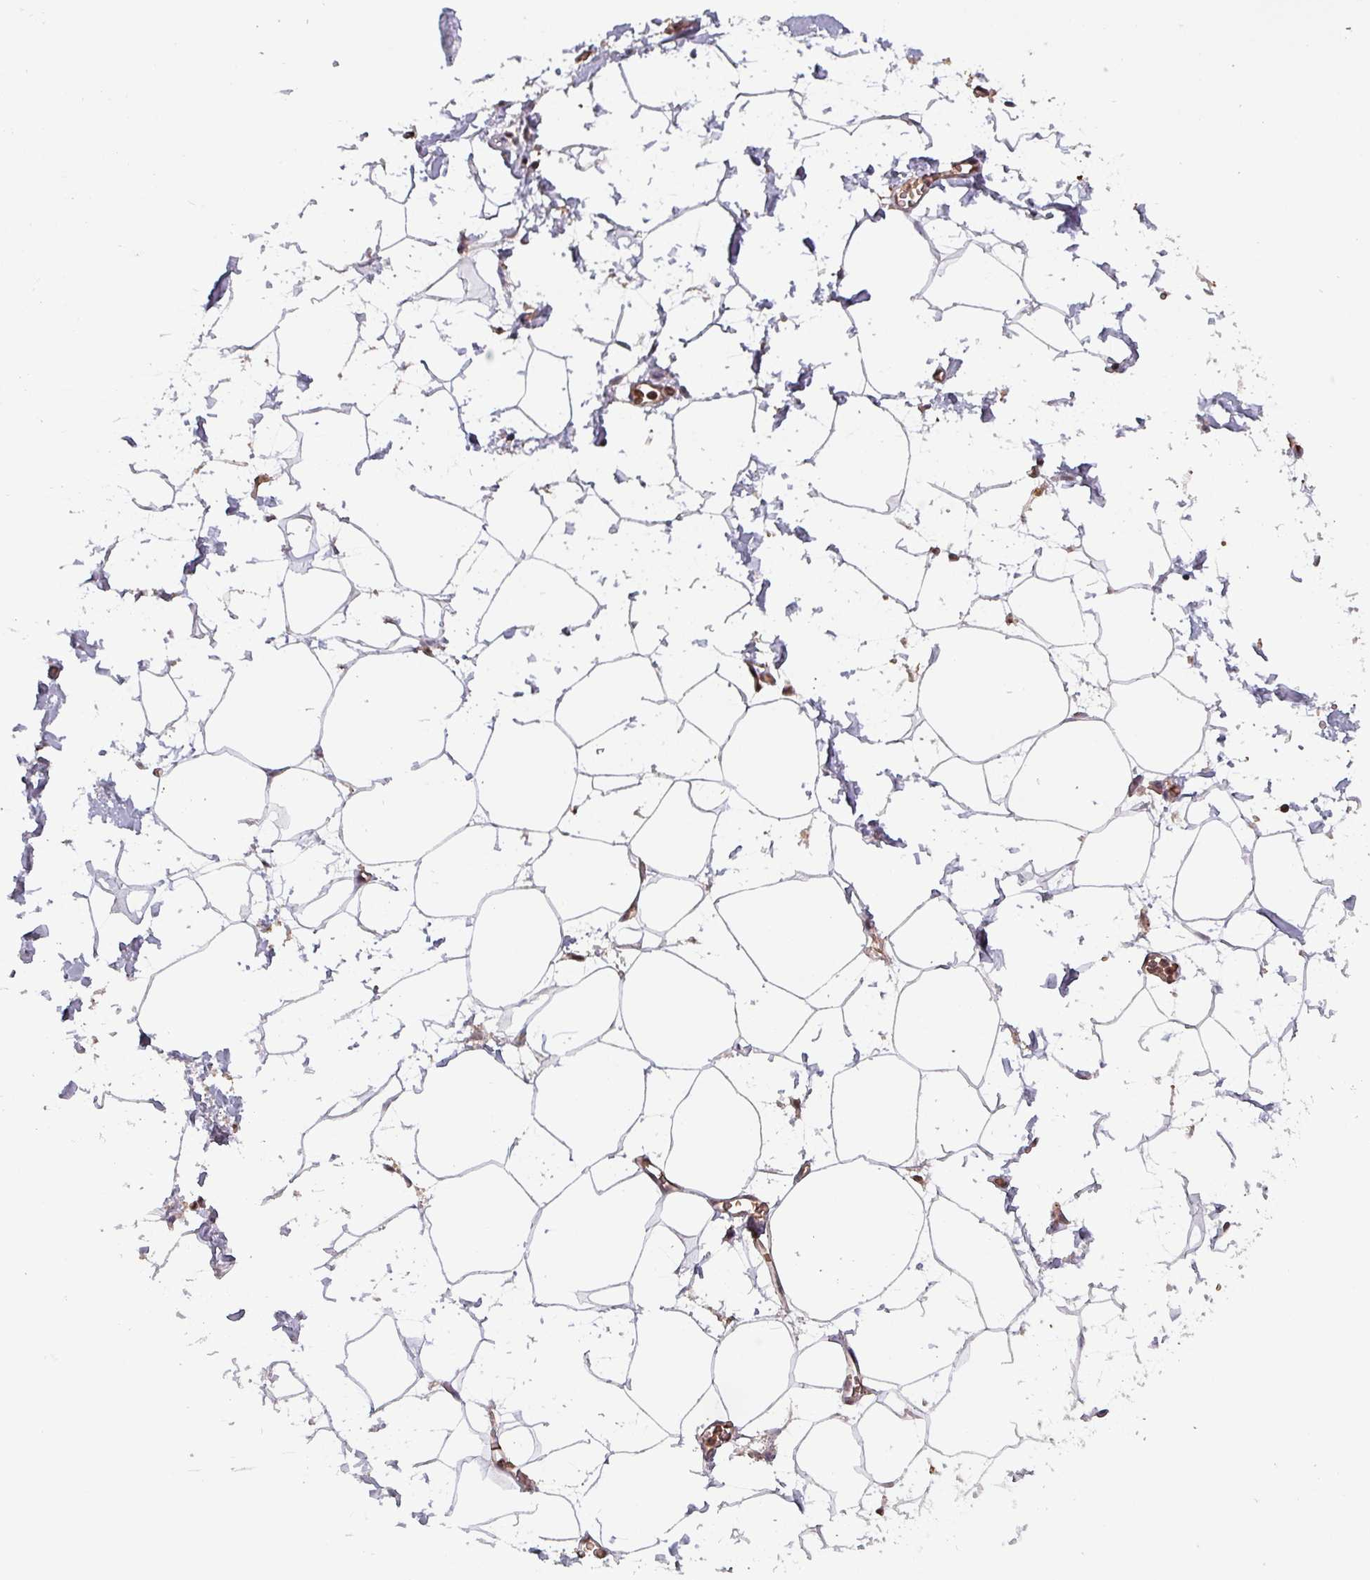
{"staining": {"intensity": "moderate", "quantity": "<25%", "location": "cytoplasmic/membranous"}, "tissue": "adipose tissue", "cell_type": "Adipocytes", "image_type": "normal", "snomed": [{"axis": "morphology", "description": "Normal tissue, NOS"}, {"axis": "topography", "description": "Prostate"}, {"axis": "topography", "description": "Peripheral nerve tissue"}], "caption": "DAB immunohistochemical staining of unremarkable adipose tissue exhibits moderate cytoplasmic/membranous protein positivity in approximately <25% of adipocytes. (DAB (3,3'-diaminobenzidine) = brown stain, brightfield microscopy at high magnification).", "gene": "PSMB8", "patient": {"sex": "male", "age": 55}}